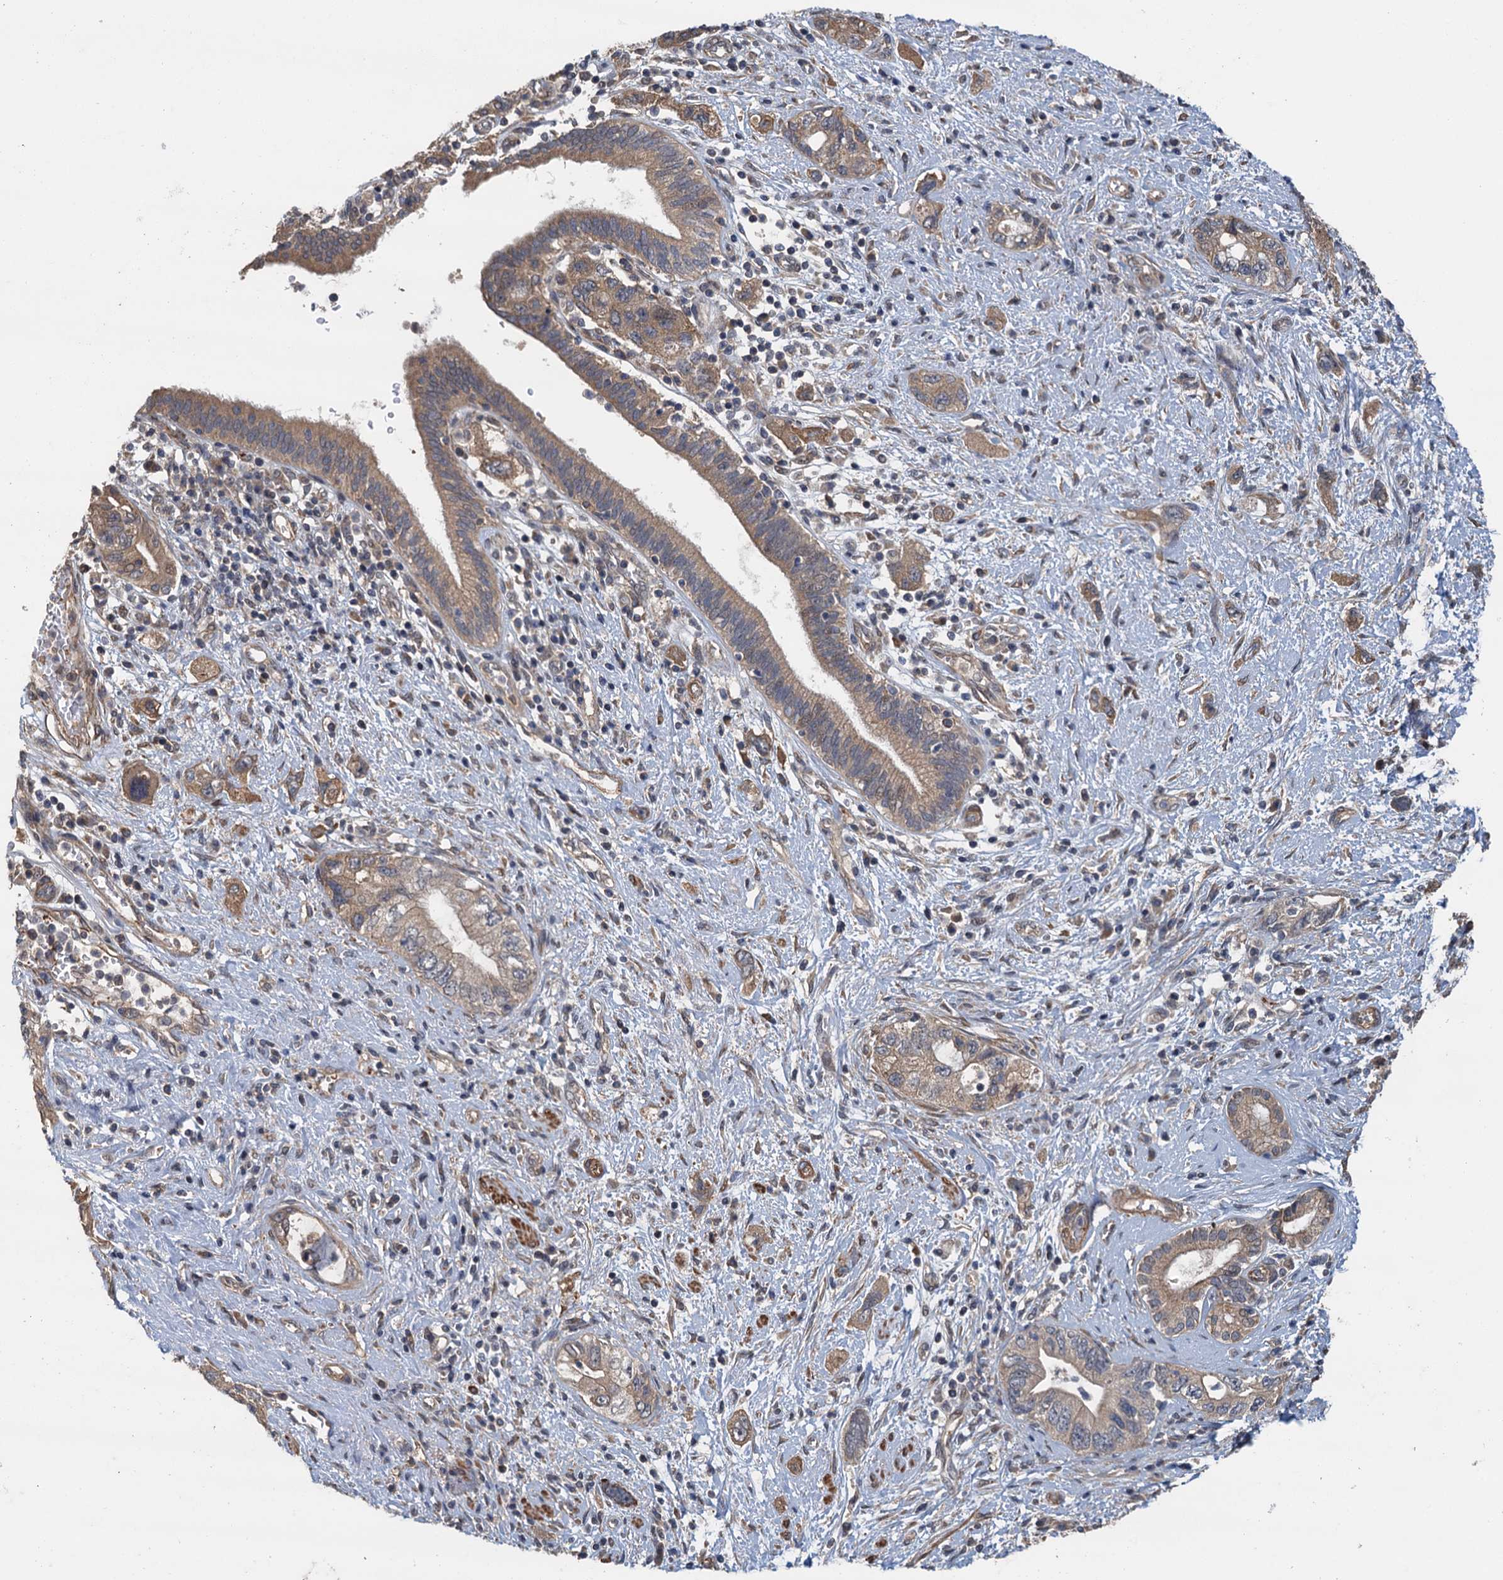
{"staining": {"intensity": "moderate", "quantity": ">75%", "location": "cytoplasmic/membranous"}, "tissue": "pancreatic cancer", "cell_type": "Tumor cells", "image_type": "cancer", "snomed": [{"axis": "morphology", "description": "Adenocarcinoma, NOS"}, {"axis": "topography", "description": "Pancreas"}], "caption": "A photomicrograph of pancreatic adenocarcinoma stained for a protein demonstrates moderate cytoplasmic/membranous brown staining in tumor cells.", "gene": "MEAK7", "patient": {"sex": "female", "age": 73}}